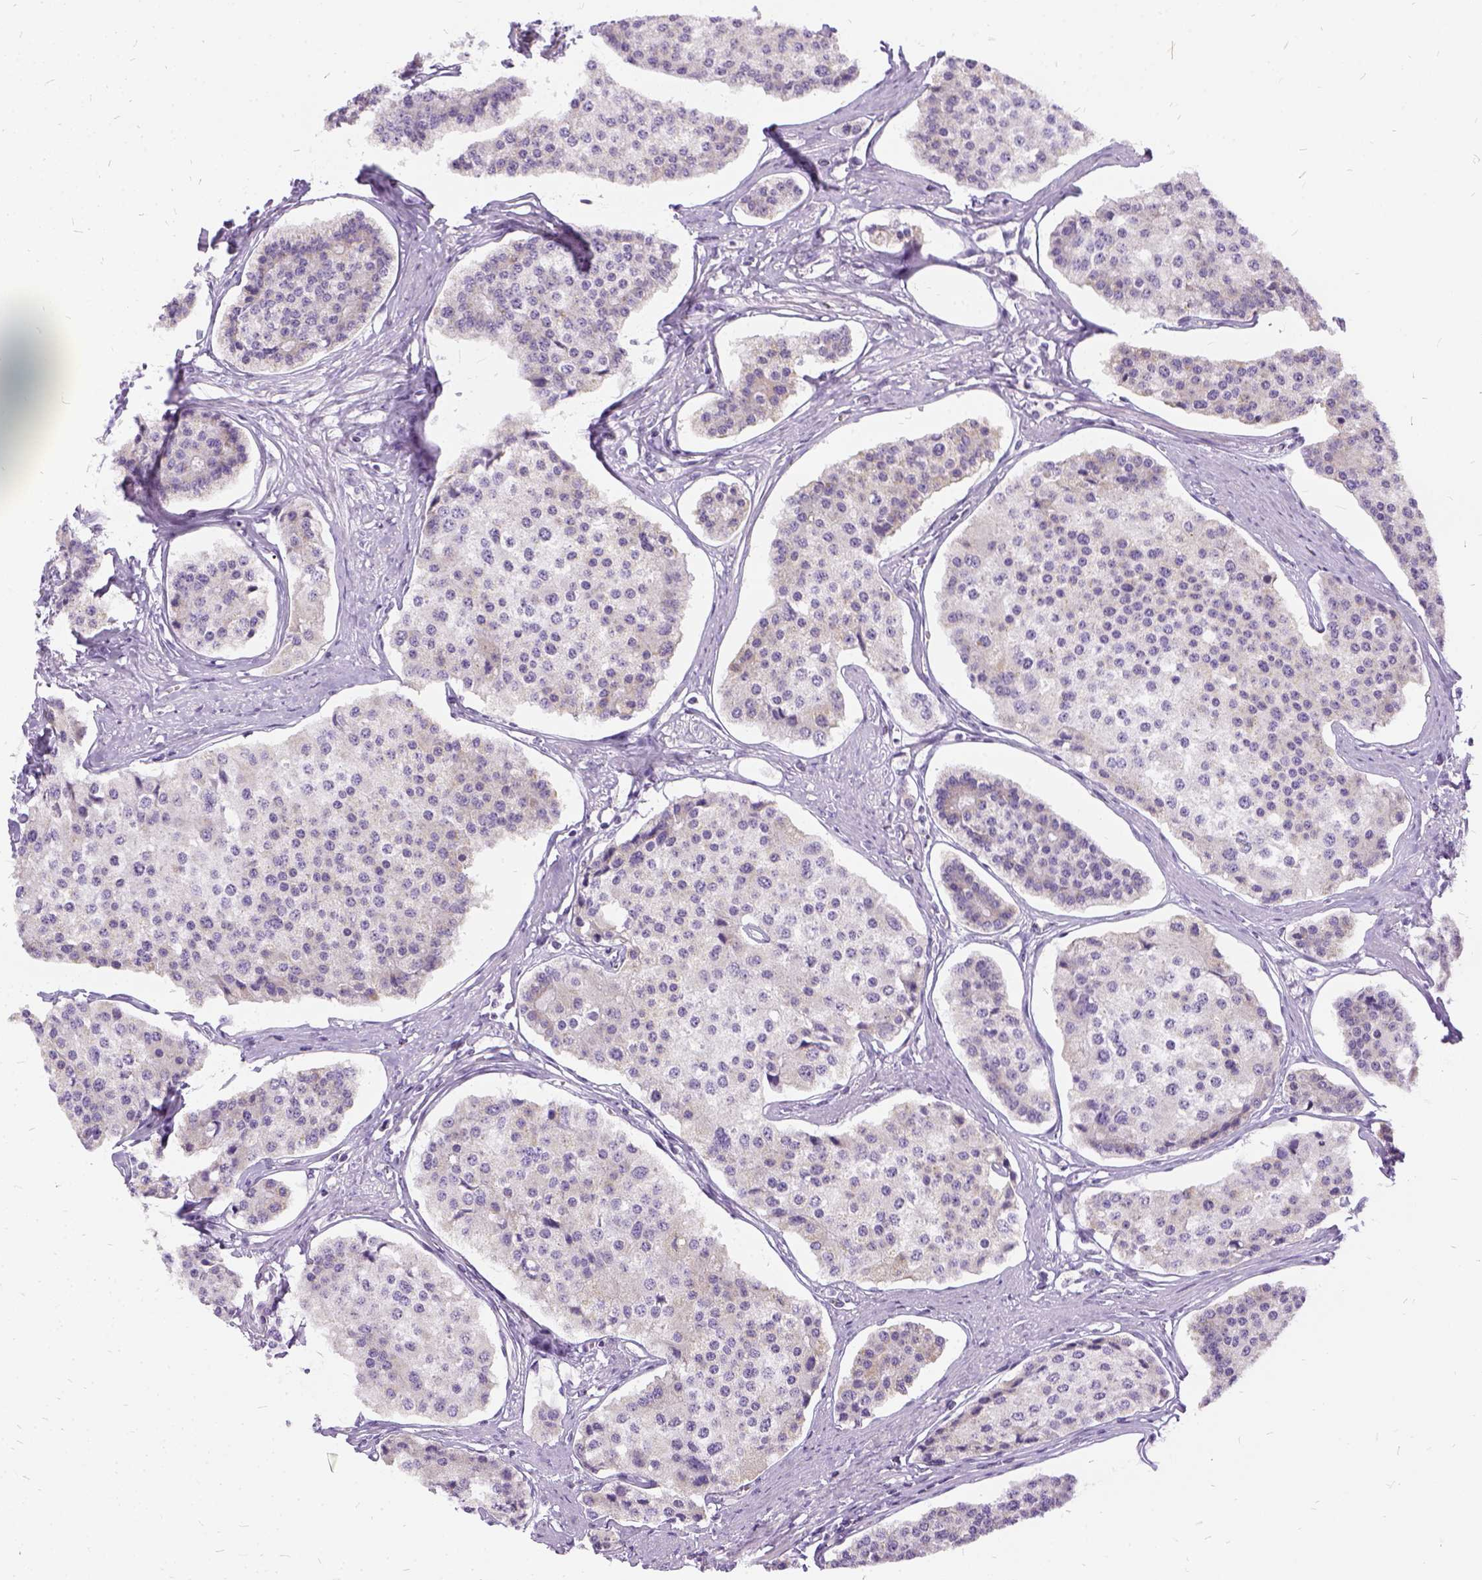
{"staining": {"intensity": "negative", "quantity": "none", "location": "none"}, "tissue": "carcinoid", "cell_type": "Tumor cells", "image_type": "cancer", "snomed": [{"axis": "morphology", "description": "Carcinoid, malignant, NOS"}, {"axis": "topography", "description": "Small intestine"}], "caption": "IHC of malignant carcinoid demonstrates no positivity in tumor cells.", "gene": "FDX1", "patient": {"sex": "female", "age": 65}}